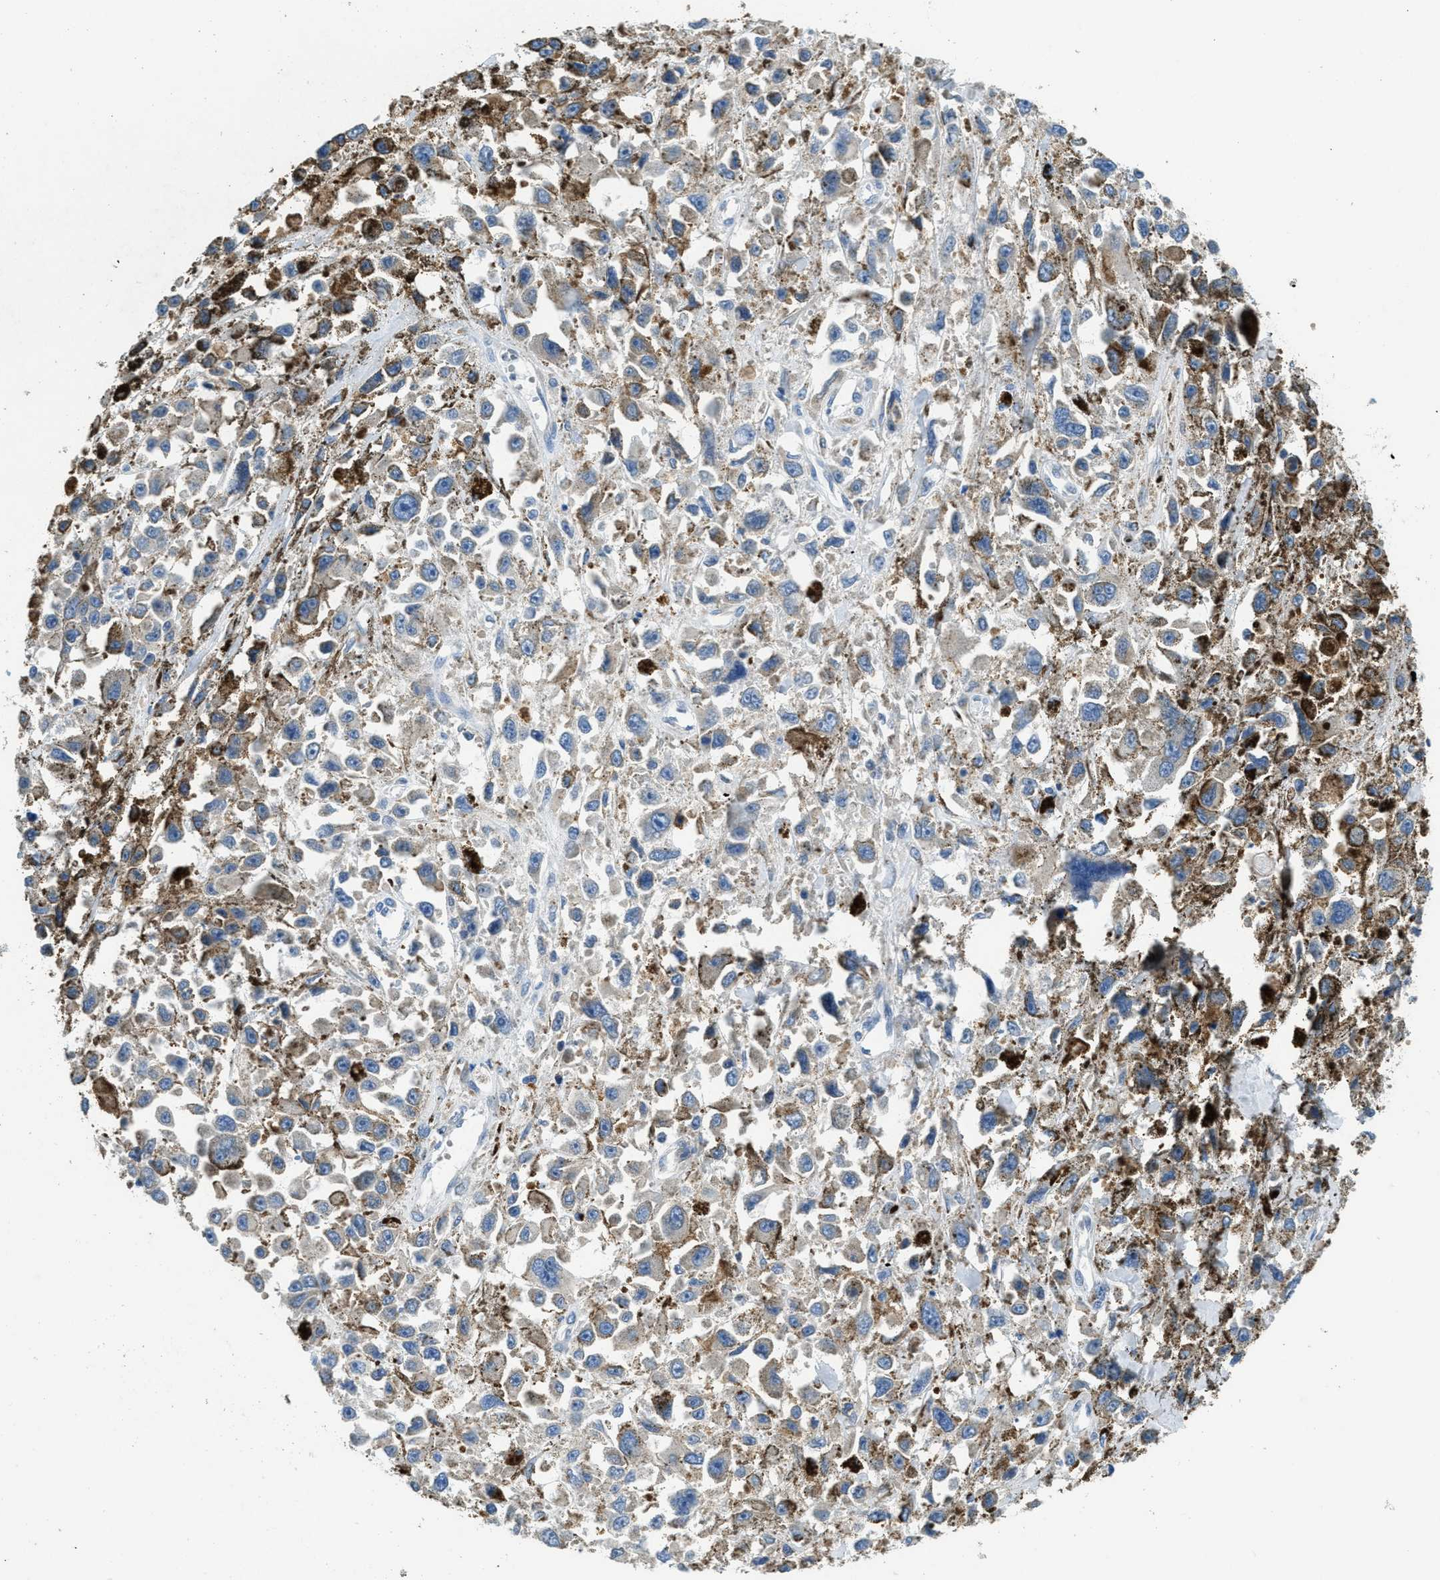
{"staining": {"intensity": "negative", "quantity": "none", "location": "none"}, "tissue": "melanoma", "cell_type": "Tumor cells", "image_type": "cancer", "snomed": [{"axis": "morphology", "description": "Malignant melanoma, Metastatic site"}, {"axis": "topography", "description": "Lymph node"}], "caption": "Tumor cells are negative for protein expression in human melanoma.", "gene": "MPDU1", "patient": {"sex": "male", "age": 59}}